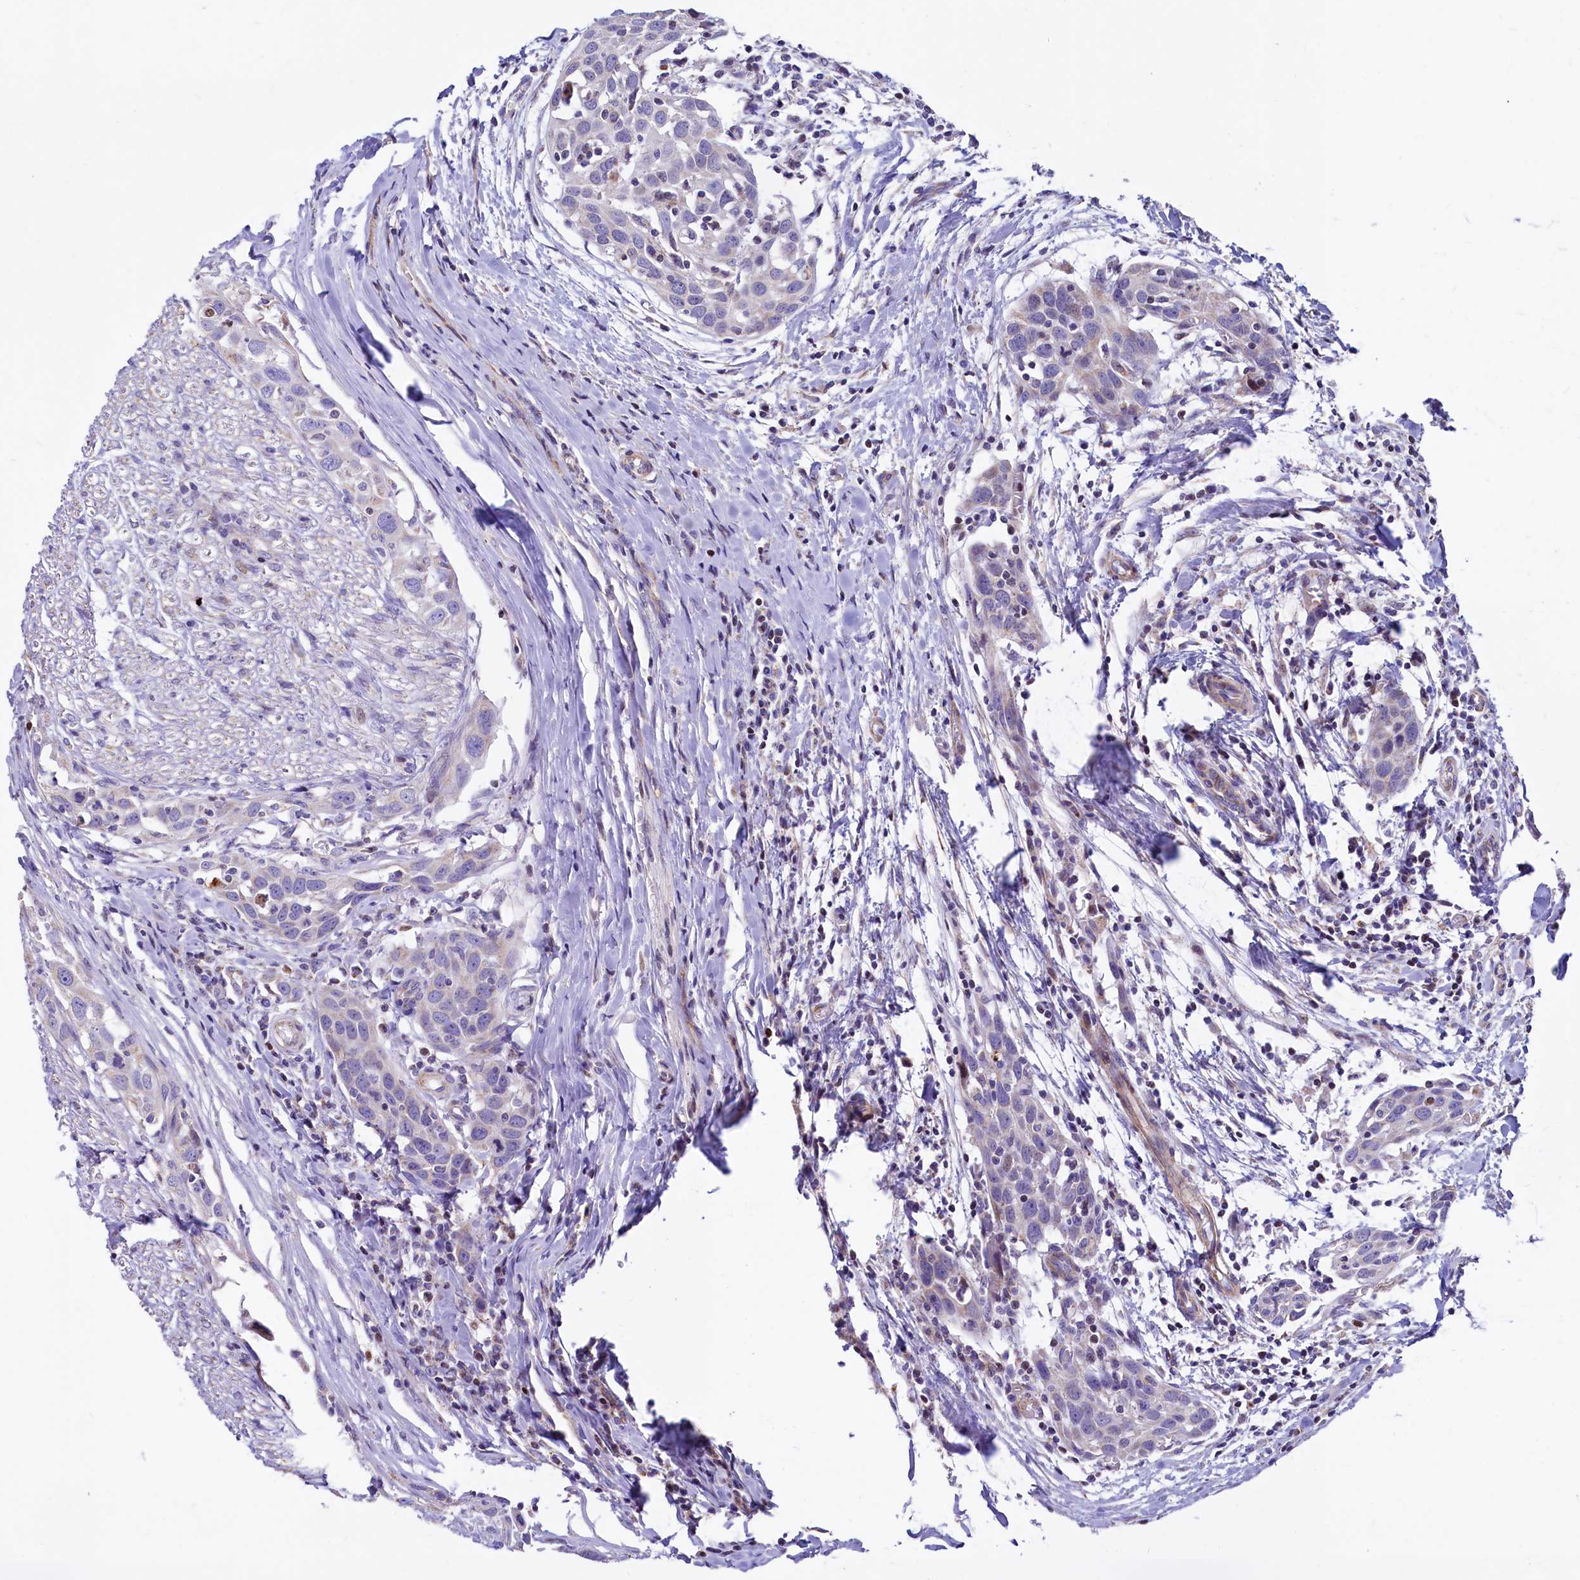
{"staining": {"intensity": "negative", "quantity": "none", "location": "none"}, "tissue": "head and neck cancer", "cell_type": "Tumor cells", "image_type": "cancer", "snomed": [{"axis": "morphology", "description": "Squamous cell carcinoma, NOS"}, {"axis": "topography", "description": "Oral tissue"}, {"axis": "topography", "description": "Head-Neck"}], "caption": "Immunohistochemistry of head and neck squamous cell carcinoma exhibits no staining in tumor cells.", "gene": "VWCE", "patient": {"sex": "female", "age": 50}}